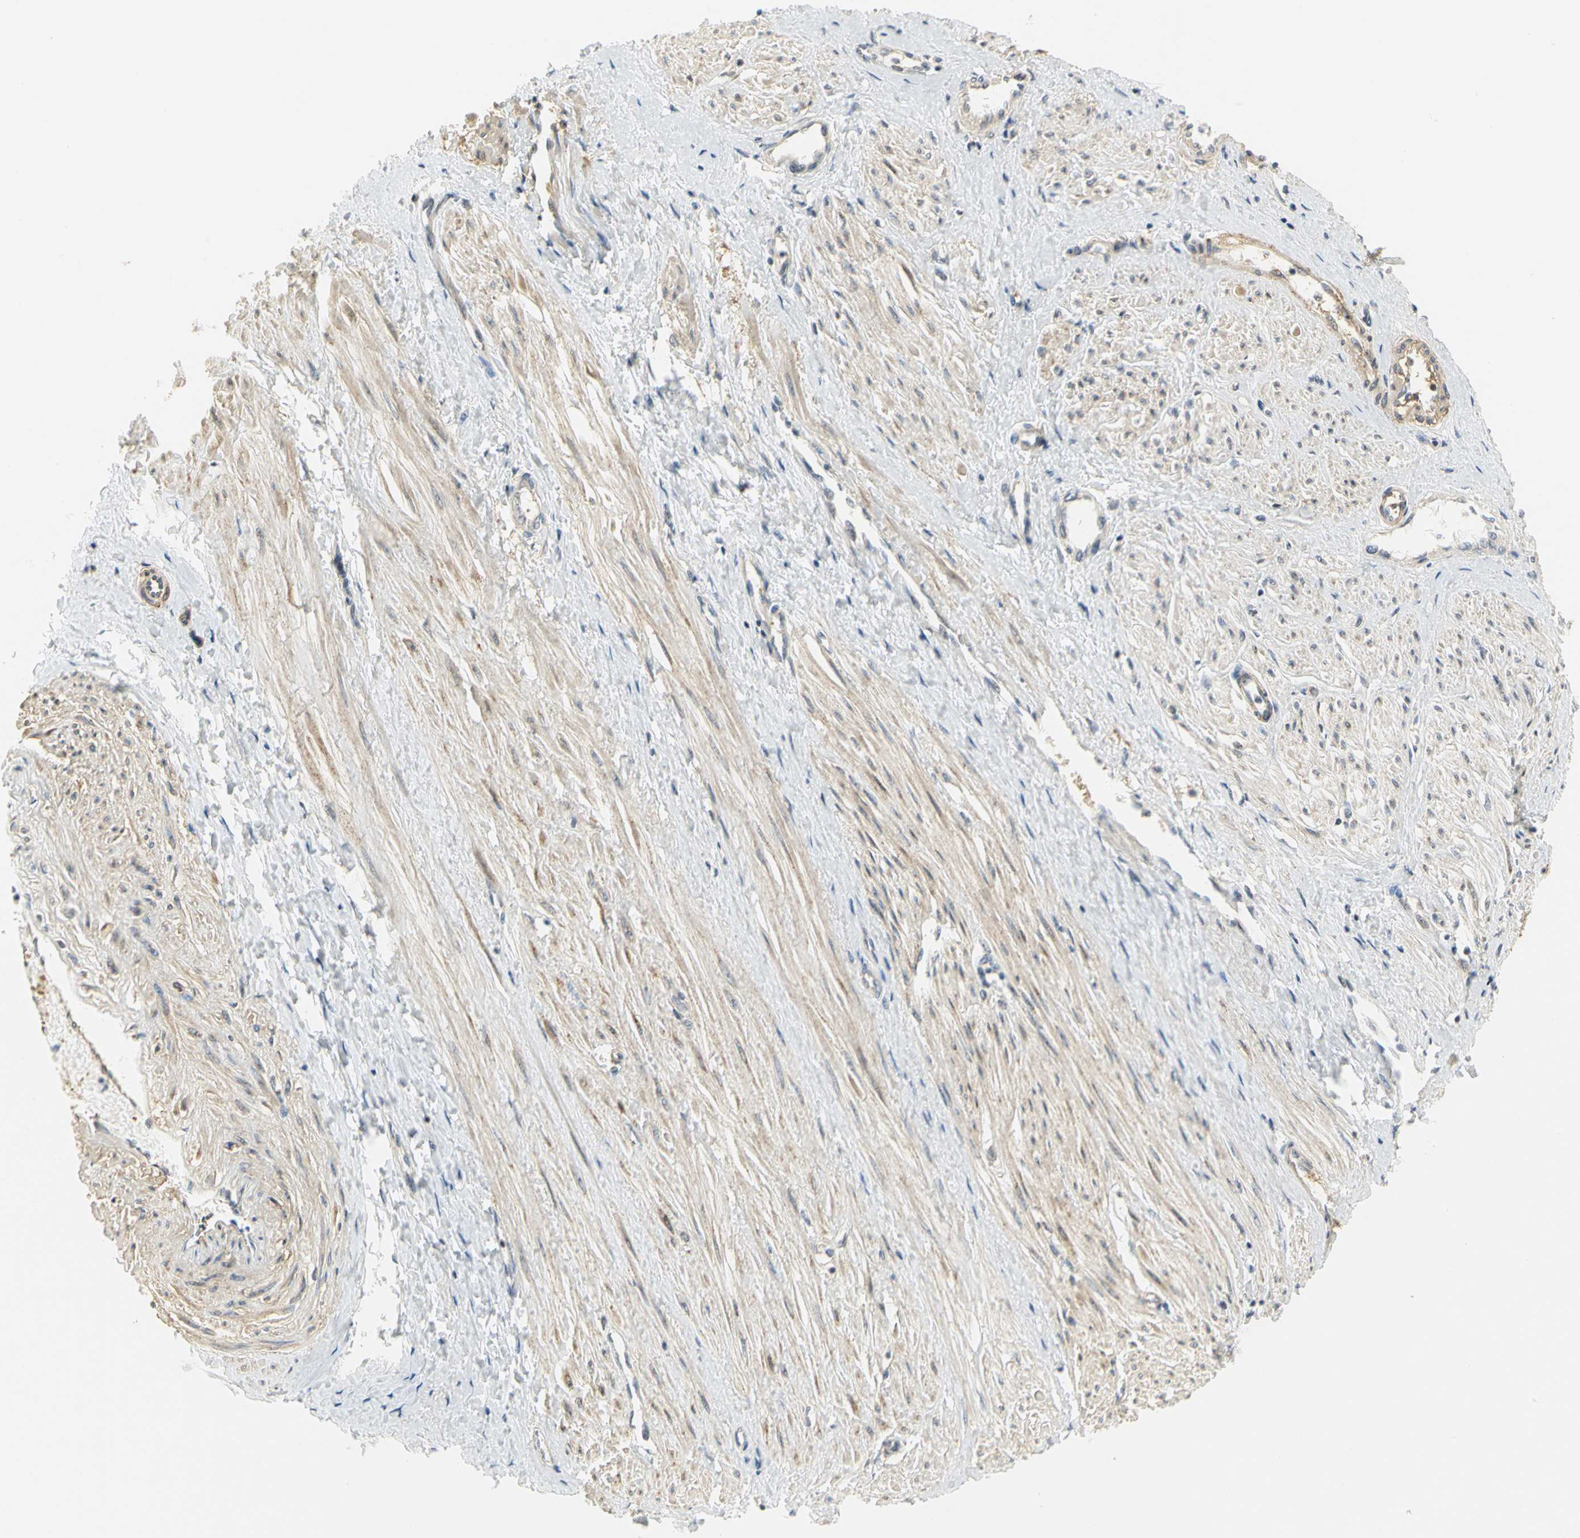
{"staining": {"intensity": "weak", "quantity": "25%-75%", "location": "cytoplasmic/membranous,nuclear"}, "tissue": "smooth muscle", "cell_type": "Smooth muscle cells", "image_type": "normal", "snomed": [{"axis": "morphology", "description": "Normal tissue, NOS"}, {"axis": "topography", "description": "Smooth muscle"}, {"axis": "topography", "description": "Uterus"}], "caption": "IHC micrograph of benign smooth muscle: human smooth muscle stained using immunohistochemistry displays low levels of weak protein expression localized specifically in the cytoplasmic/membranous,nuclear of smooth muscle cells, appearing as a cytoplasmic/membranous,nuclear brown color.", "gene": "IMPG2", "patient": {"sex": "female", "age": 39}}